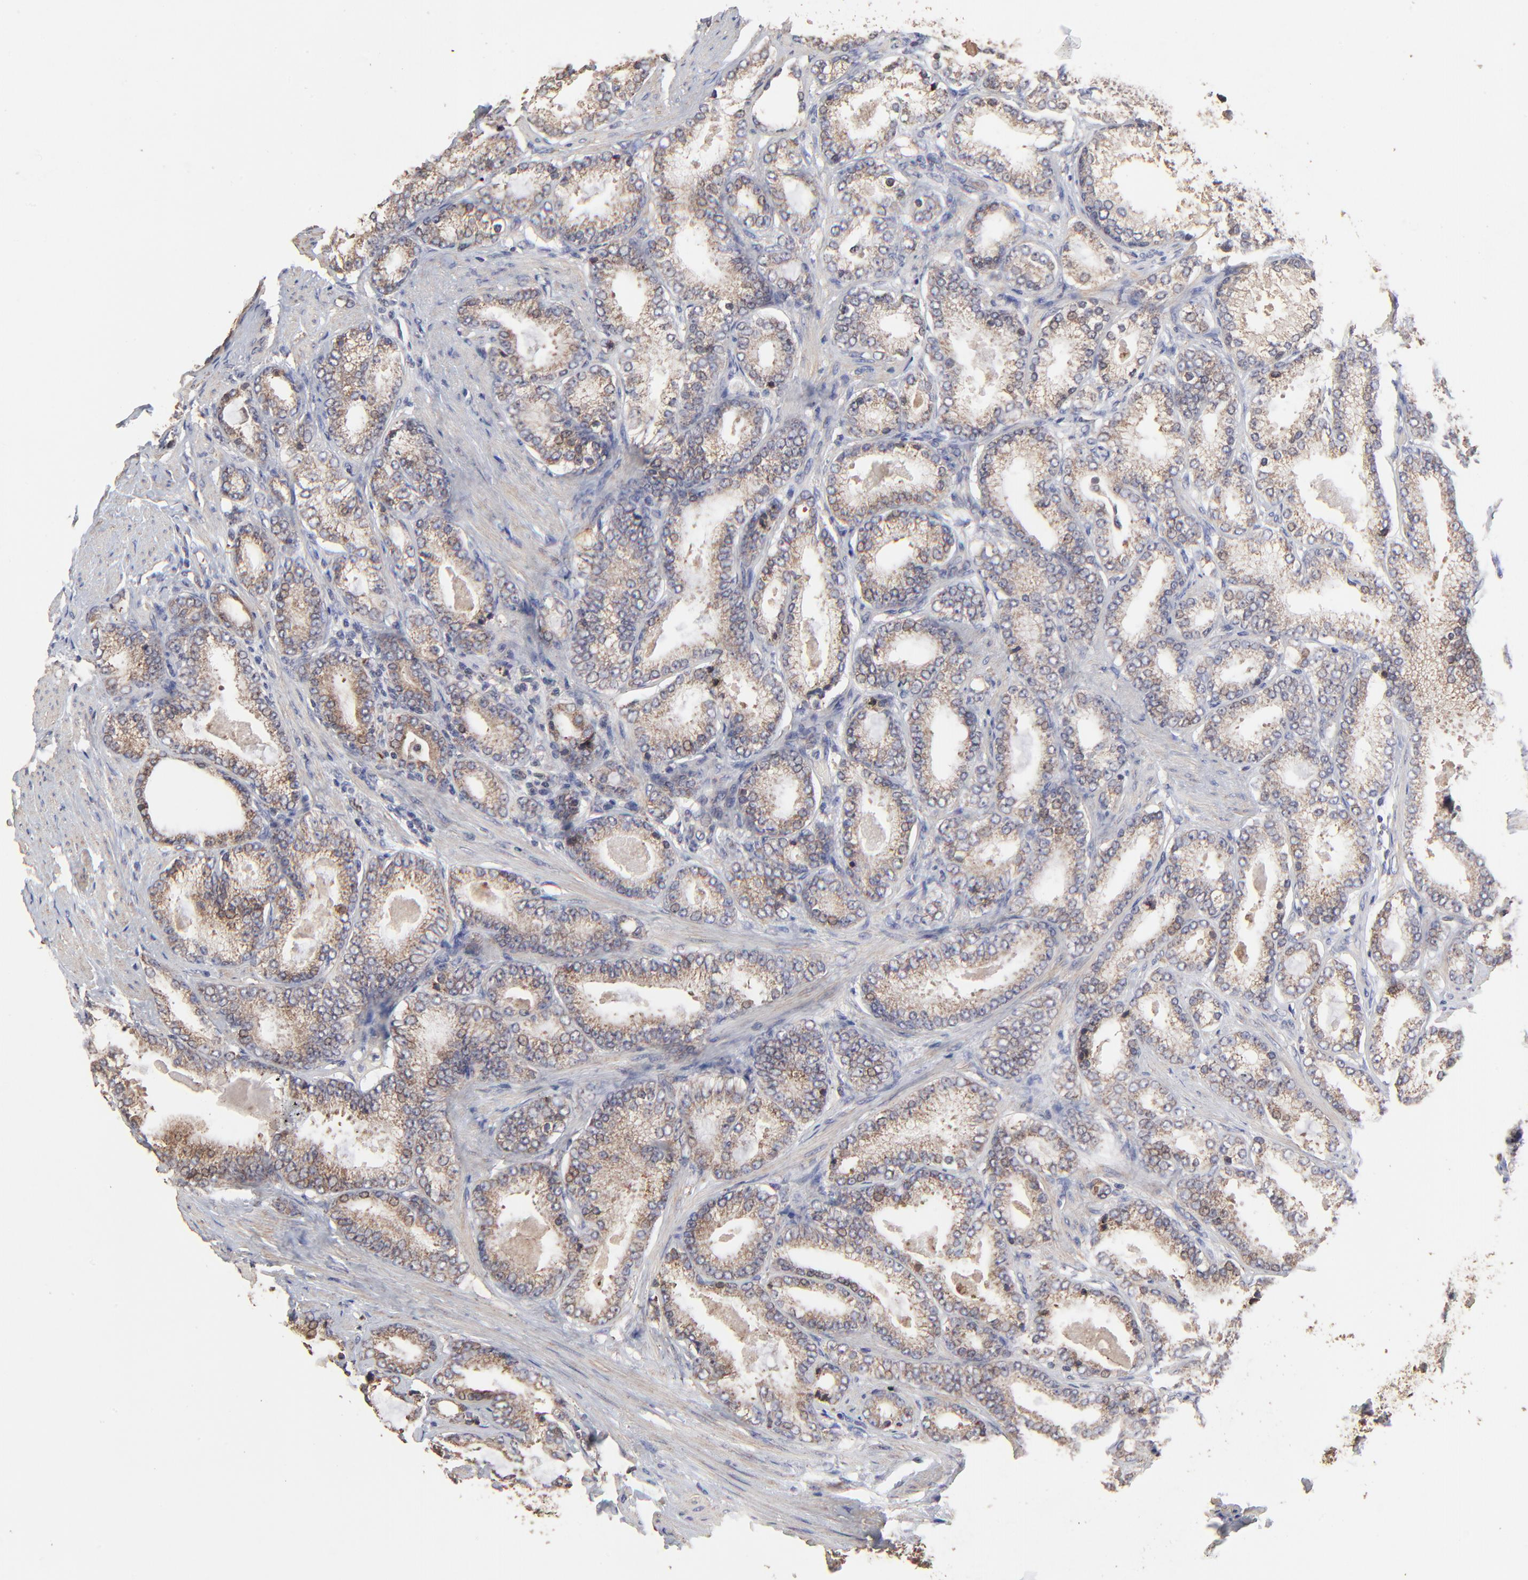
{"staining": {"intensity": "weak", "quantity": ">75%", "location": "cytoplasmic/membranous"}, "tissue": "prostate cancer", "cell_type": "Tumor cells", "image_type": "cancer", "snomed": [{"axis": "morphology", "description": "Adenocarcinoma, Low grade"}, {"axis": "topography", "description": "Prostate"}], "caption": "There is low levels of weak cytoplasmic/membranous positivity in tumor cells of prostate cancer, as demonstrated by immunohistochemical staining (brown color).", "gene": "ELP2", "patient": {"sex": "male", "age": 71}}